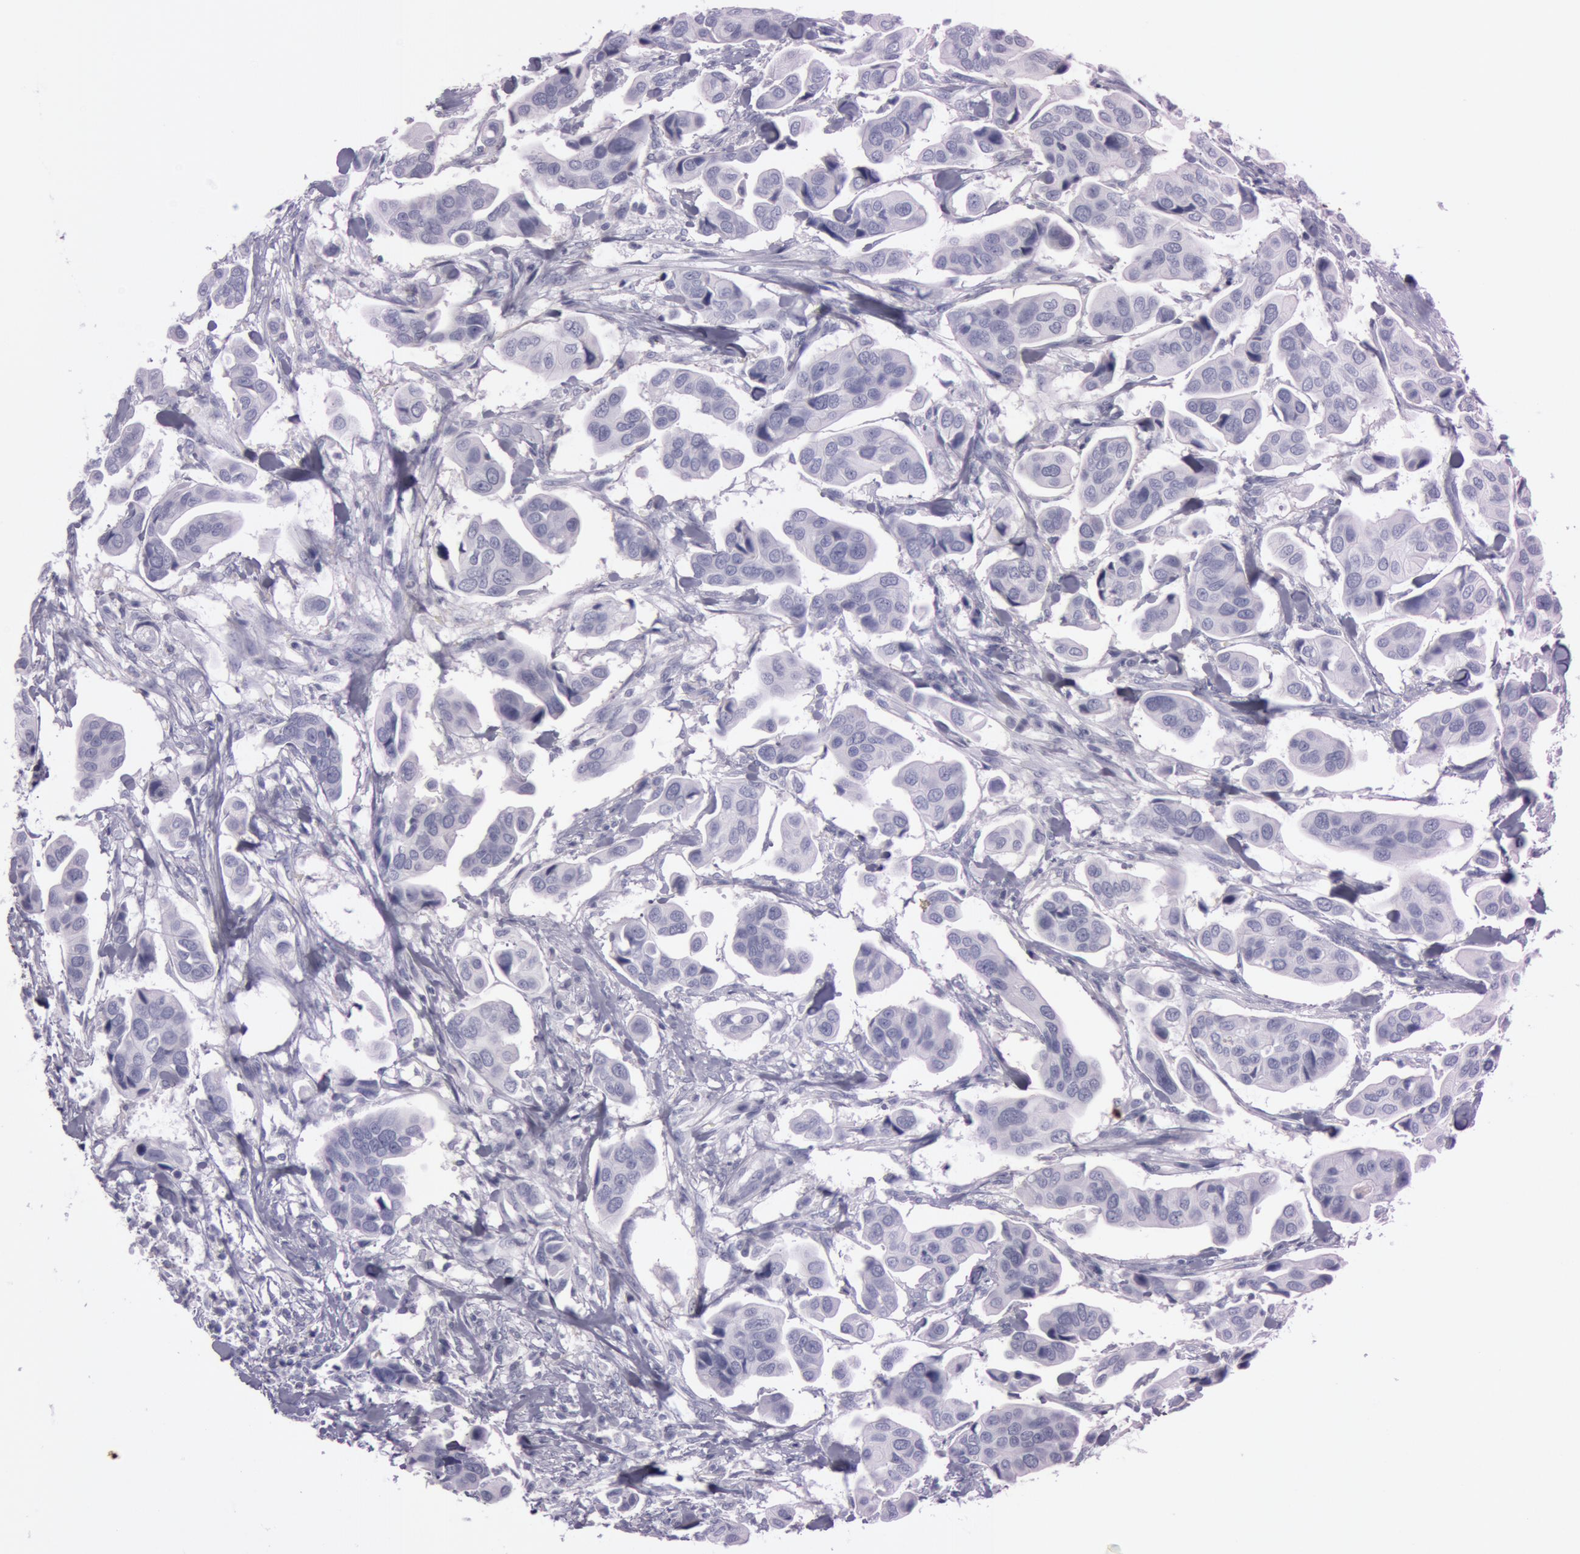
{"staining": {"intensity": "negative", "quantity": "none", "location": "none"}, "tissue": "urothelial cancer", "cell_type": "Tumor cells", "image_type": "cancer", "snomed": [{"axis": "morphology", "description": "Adenocarcinoma, NOS"}, {"axis": "topography", "description": "Urinary bladder"}], "caption": "Immunohistochemistry of human adenocarcinoma exhibits no positivity in tumor cells. (Immunohistochemistry, brightfield microscopy, high magnification).", "gene": "S100A7", "patient": {"sex": "male", "age": 61}}